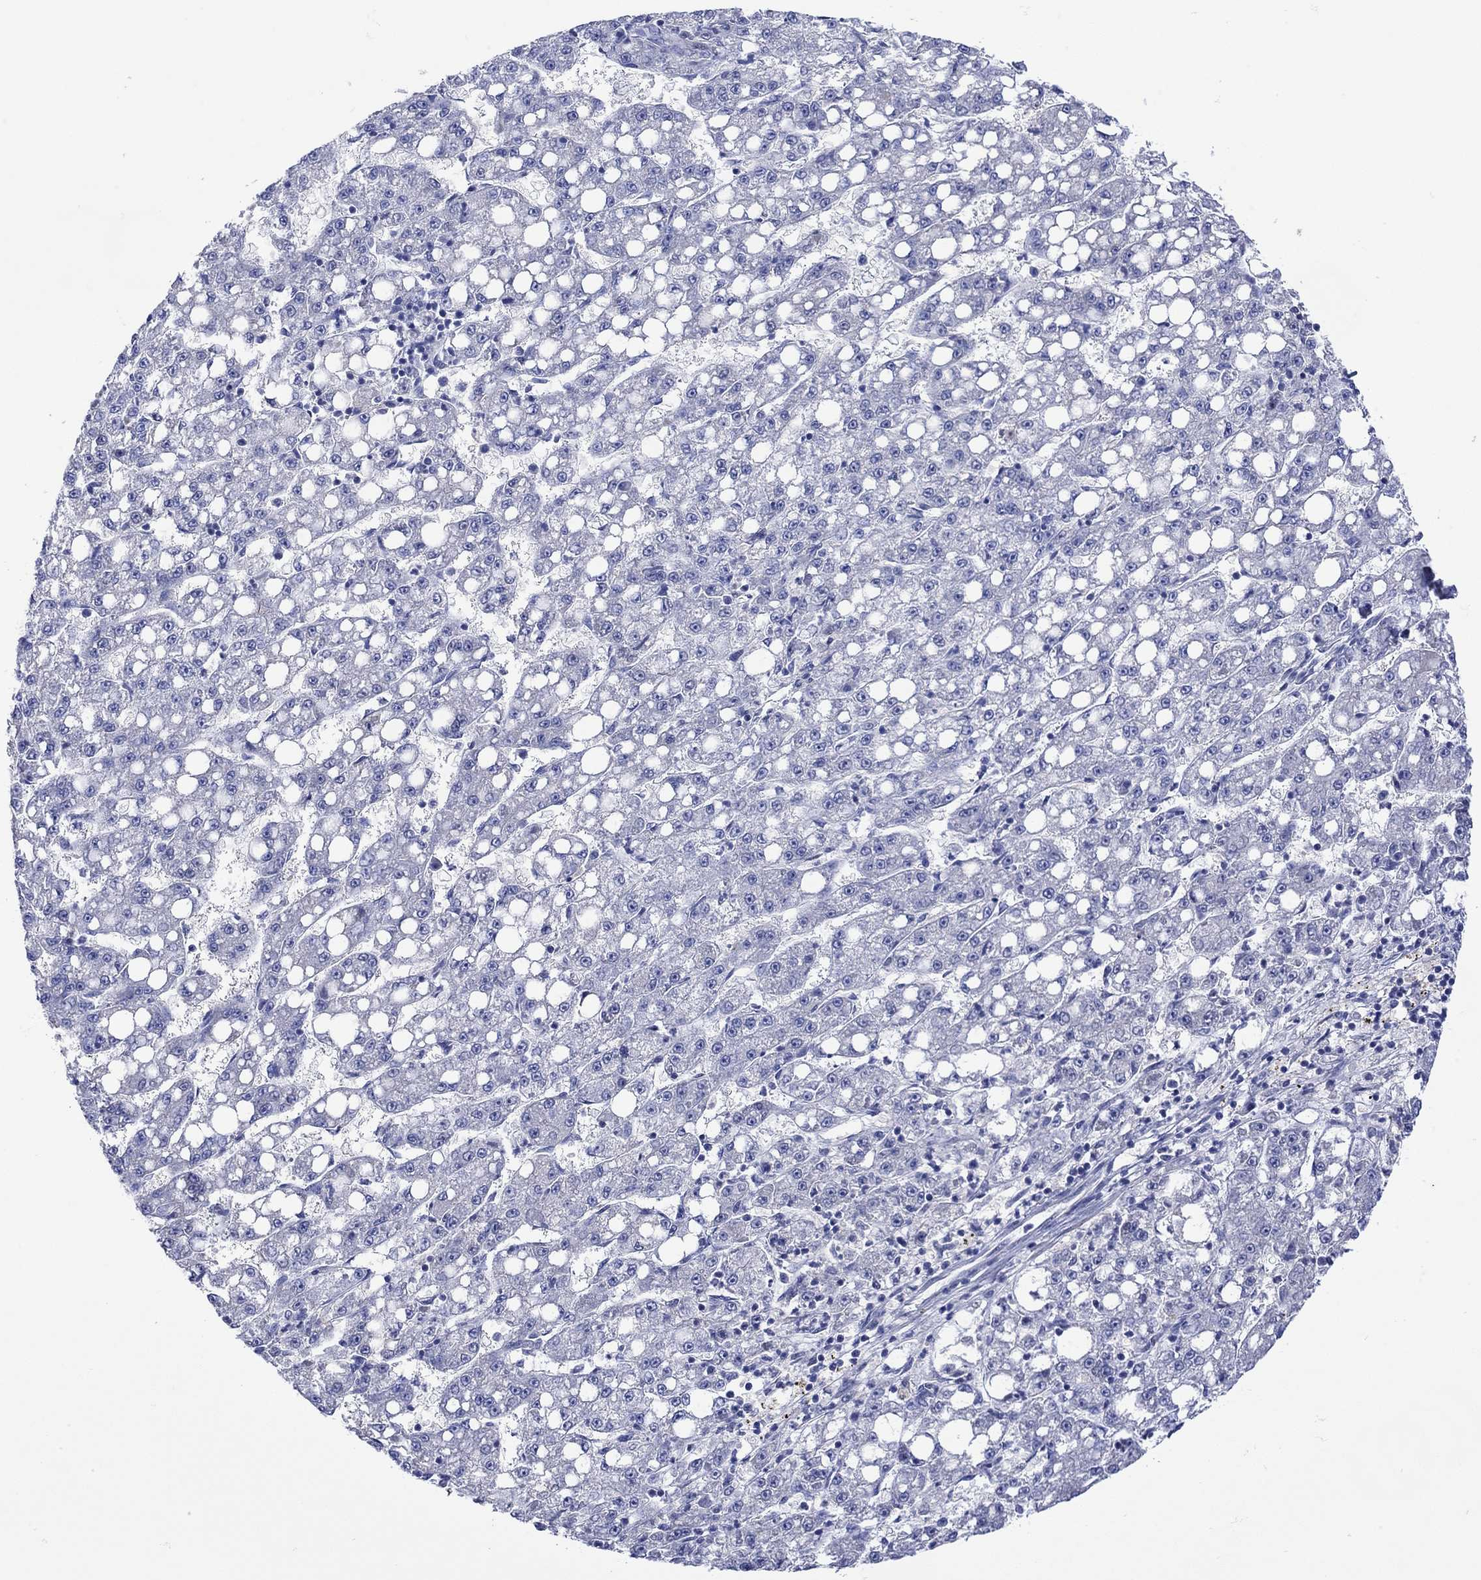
{"staining": {"intensity": "negative", "quantity": "none", "location": "none"}, "tissue": "liver cancer", "cell_type": "Tumor cells", "image_type": "cancer", "snomed": [{"axis": "morphology", "description": "Carcinoma, Hepatocellular, NOS"}, {"axis": "topography", "description": "Liver"}], "caption": "Liver cancer (hepatocellular carcinoma) stained for a protein using immunohistochemistry (IHC) shows no positivity tumor cells.", "gene": "MSI1", "patient": {"sex": "female", "age": 65}}